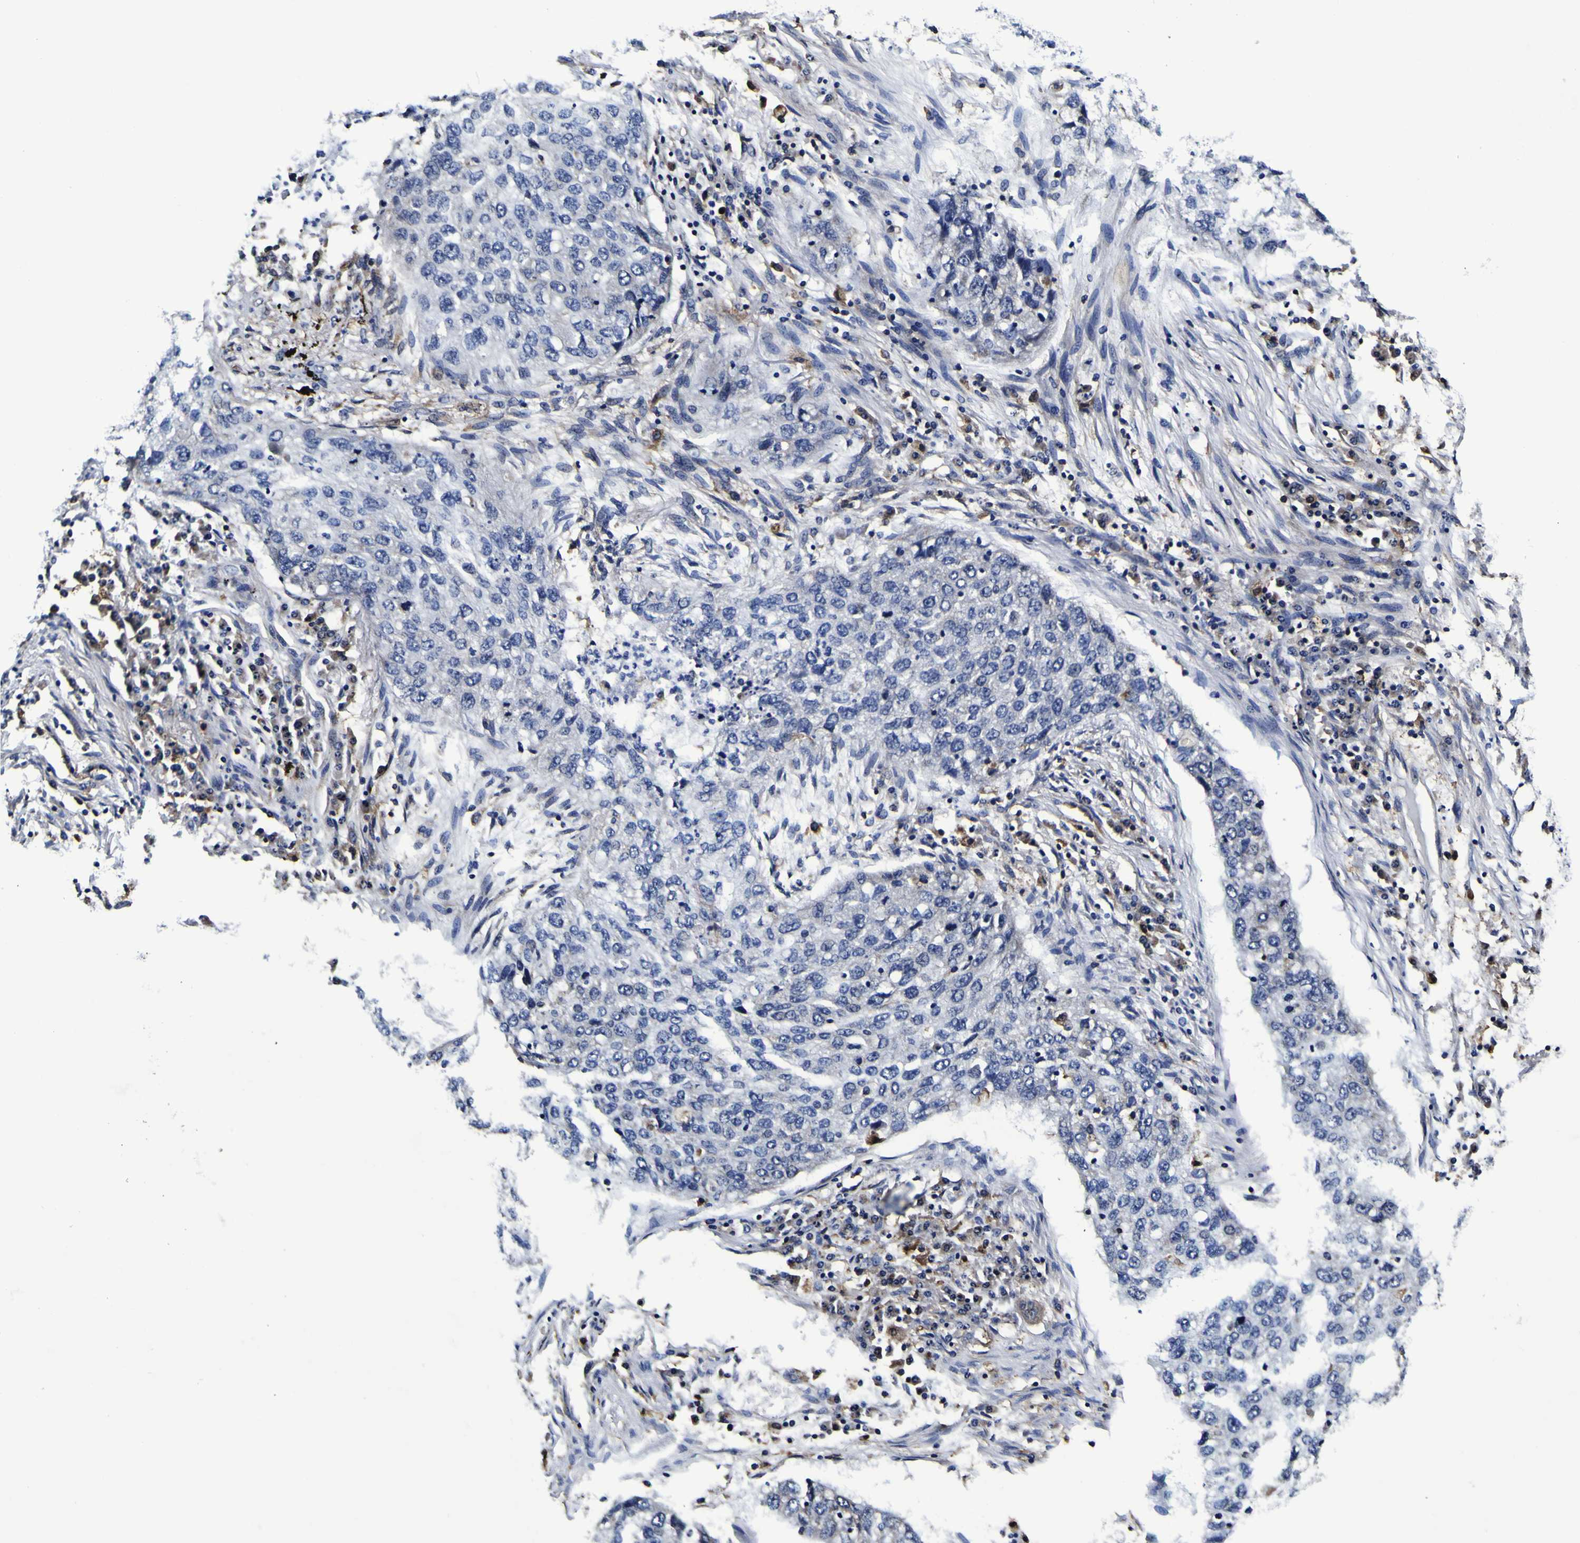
{"staining": {"intensity": "negative", "quantity": "none", "location": "none"}, "tissue": "lung cancer", "cell_type": "Tumor cells", "image_type": "cancer", "snomed": [{"axis": "morphology", "description": "Squamous cell carcinoma, NOS"}, {"axis": "topography", "description": "Lung"}], "caption": "IHC histopathology image of human squamous cell carcinoma (lung) stained for a protein (brown), which demonstrates no staining in tumor cells.", "gene": "GPX1", "patient": {"sex": "female", "age": 63}}